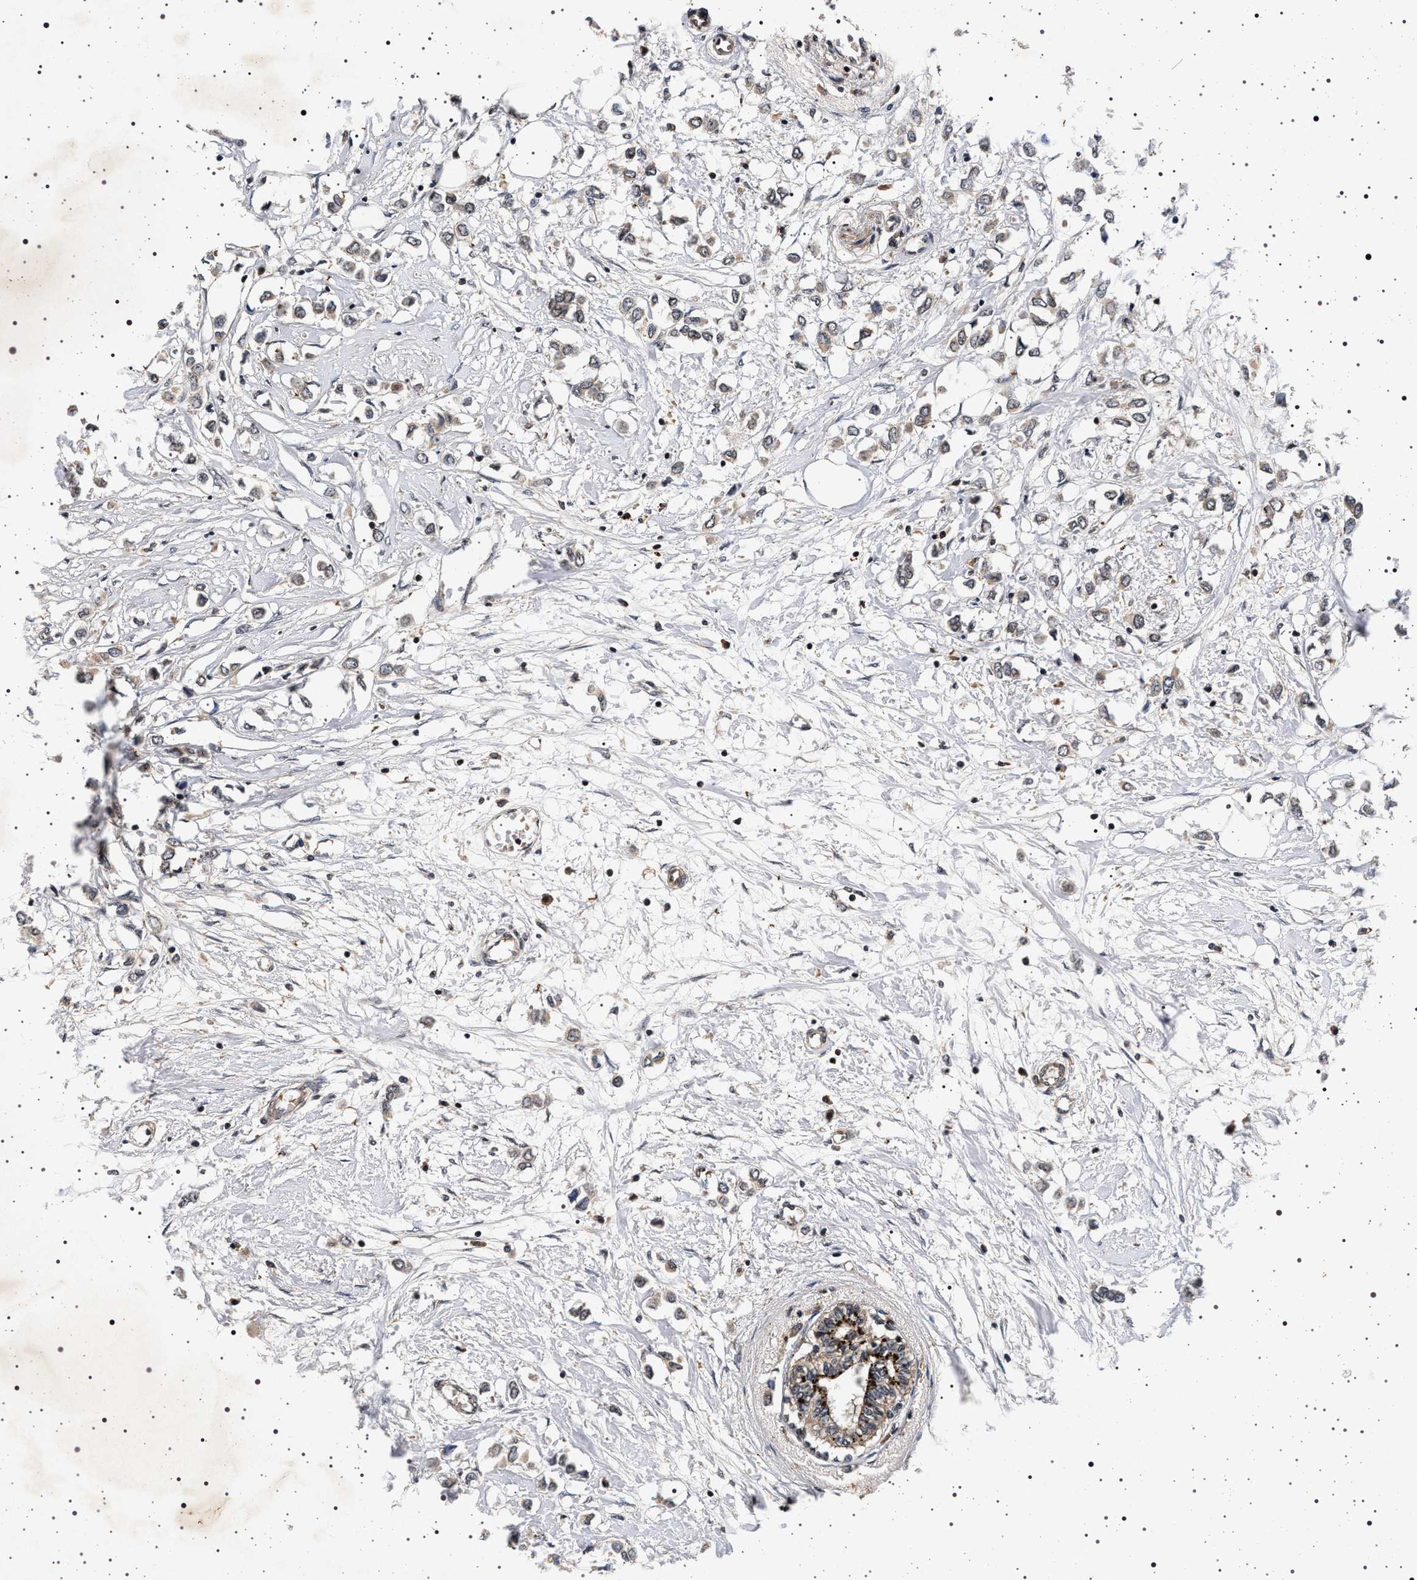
{"staining": {"intensity": "weak", "quantity": ">75%", "location": "cytoplasmic/membranous"}, "tissue": "breast cancer", "cell_type": "Tumor cells", "image_type": "cancer", "snomed": [{"axis": "morphology", "description": "Lobular carcinoma"}, {"axis": "topography", "description": "Breast"}], "caption": "Breast lobular carcinoma stained for a protein demonstrates weak cytoplasmic/membranous positivity in tumor cells.", "gene": "CDKN1B", "patient": {"sex": "female", "age": 51}}